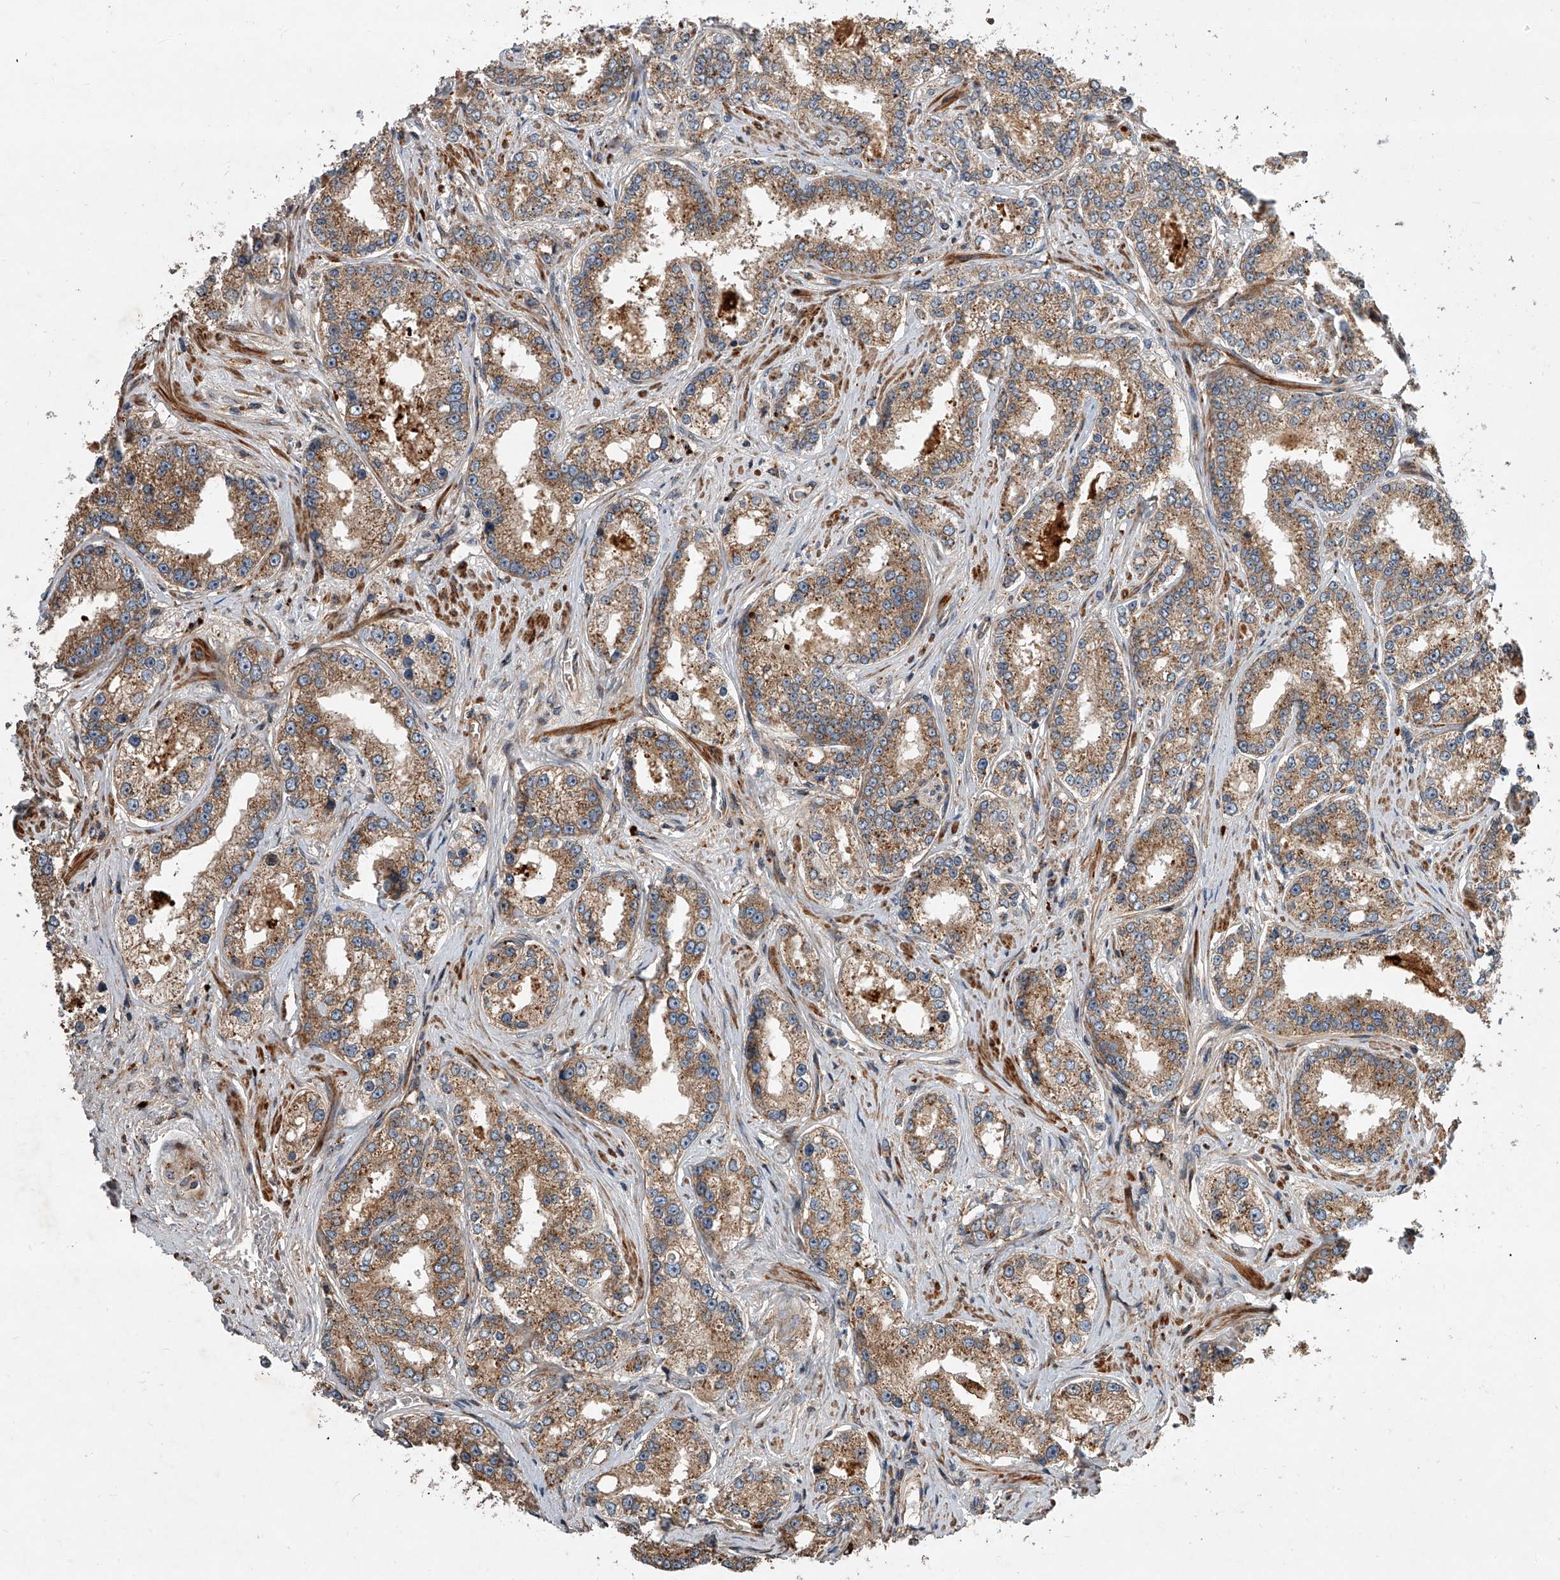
{"staining": {"intensity": "moderate", "quantity": ">75%", "location": "cytoplasmic/membranous"}, "tissue": "prostate cancer", "cell_type": "Tumor cells", "image_type": "cancer", "snomed": [{"axis": "morphology", "description": "Normal tissue, NOS"}, {"axis": "morphology", "description": "Adenocarcinoma, High grade"}, {"axis": "topography", "description": "Prostate"}], "caption": "Immunohistochemistry of human high-grade adenocarcinoma (prostate) displays medium levels of moderate cytoplasmic/membranous staining in about >75% of tumor cells.", "gene": "USP47", "patient": {"sex": "male", "age": 83}}